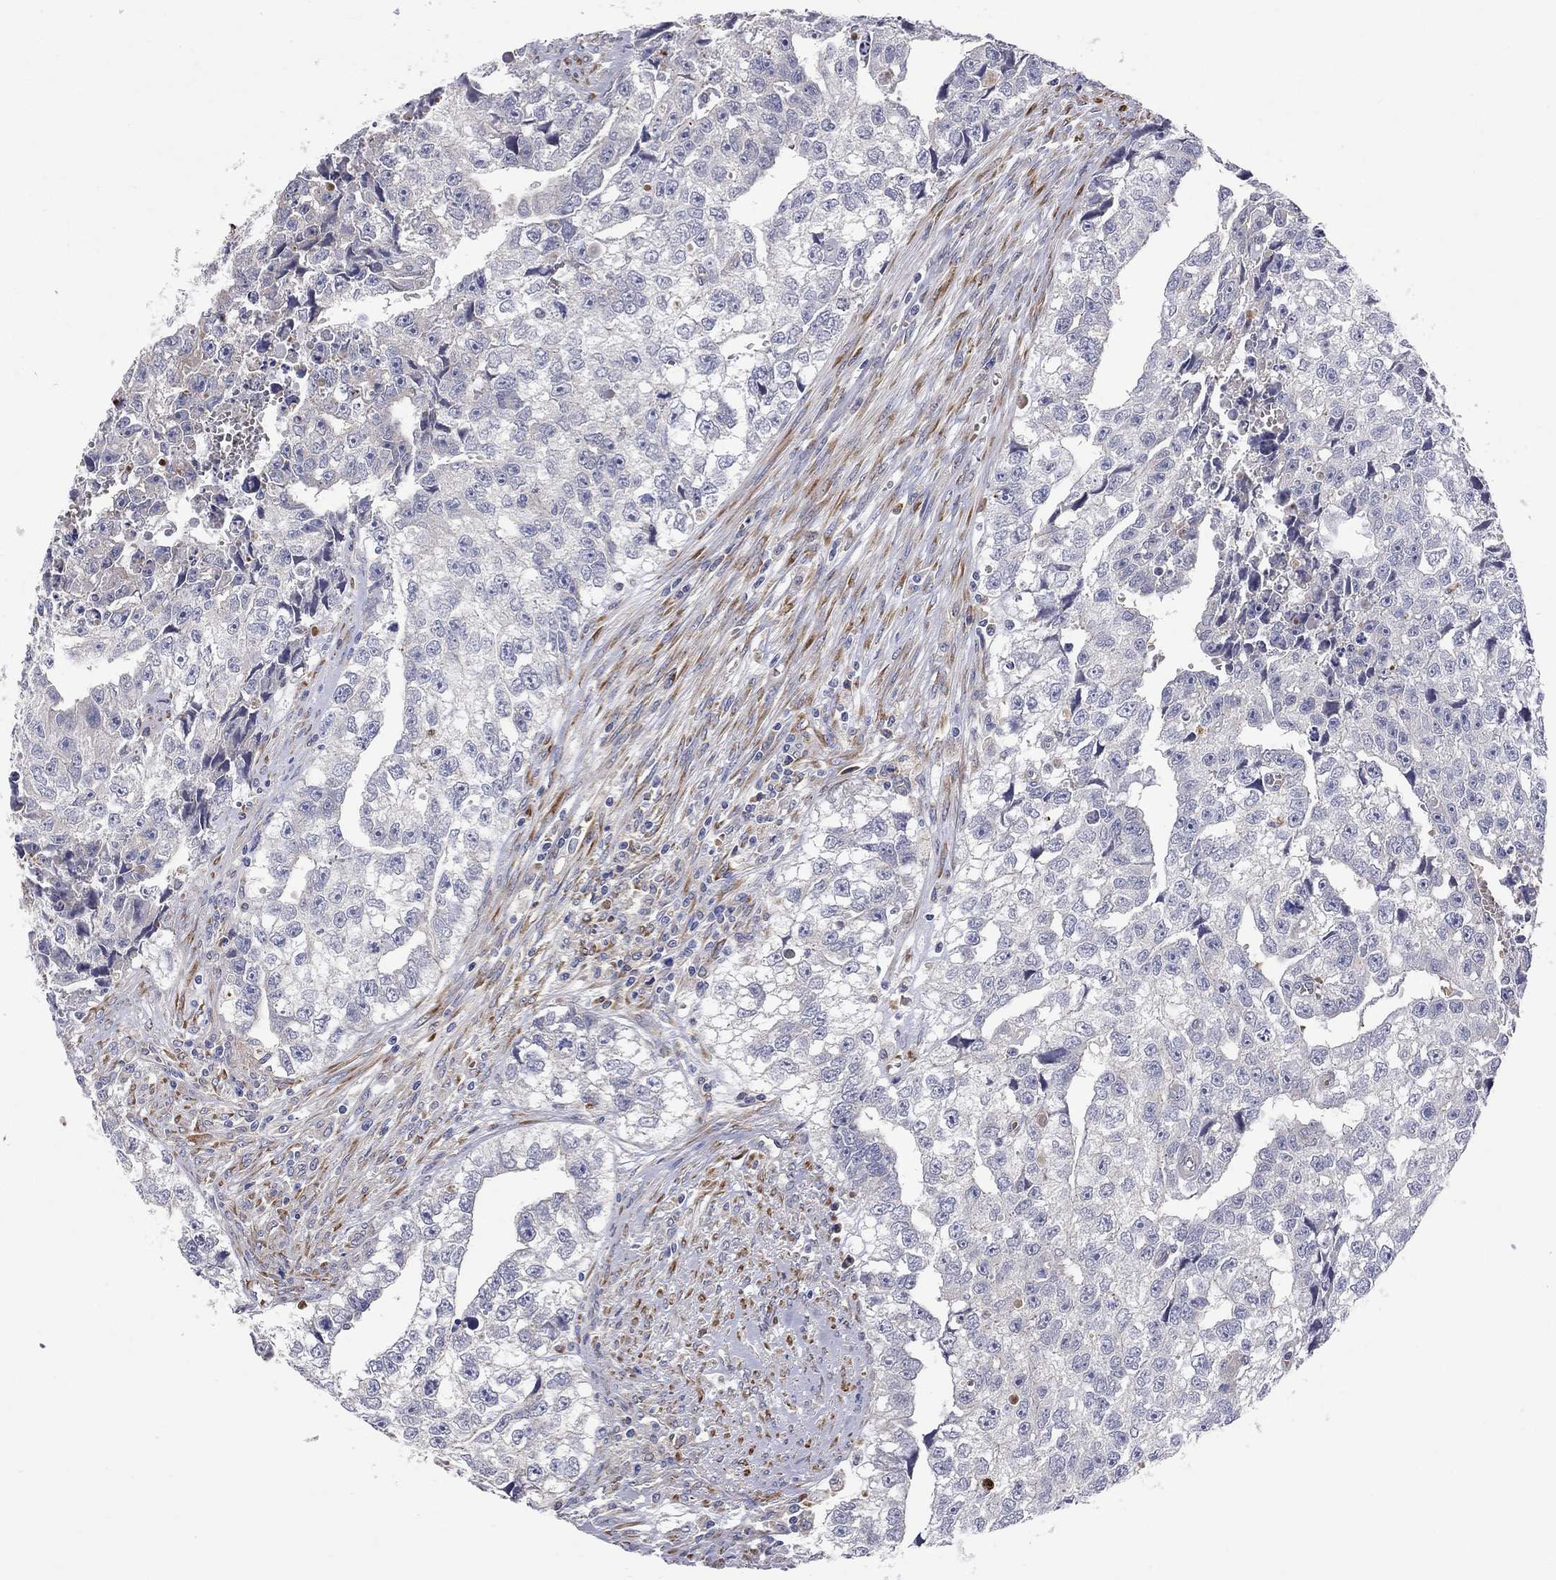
{"staining": {"intensity": "negative", "quantity": "none", "location": "none"}, "tissue": "testis cancer", "cell_type": "Tumor cells", "image_type": "cancer", "snomed": [{"axis": "morphology", "description": "Carcinoma, Embryonal, NOS"}, {"axis": "morphology", "description": "Teratoma, malignant, NOS"}, {"axis": "topography", "description": "Testis"}], "caption": "Image shows no protein staining in tumor cells of testis malignant teratoma tissue.", "gene": "CASTOR1", "patient": {"sex": "male", "age": 44}}